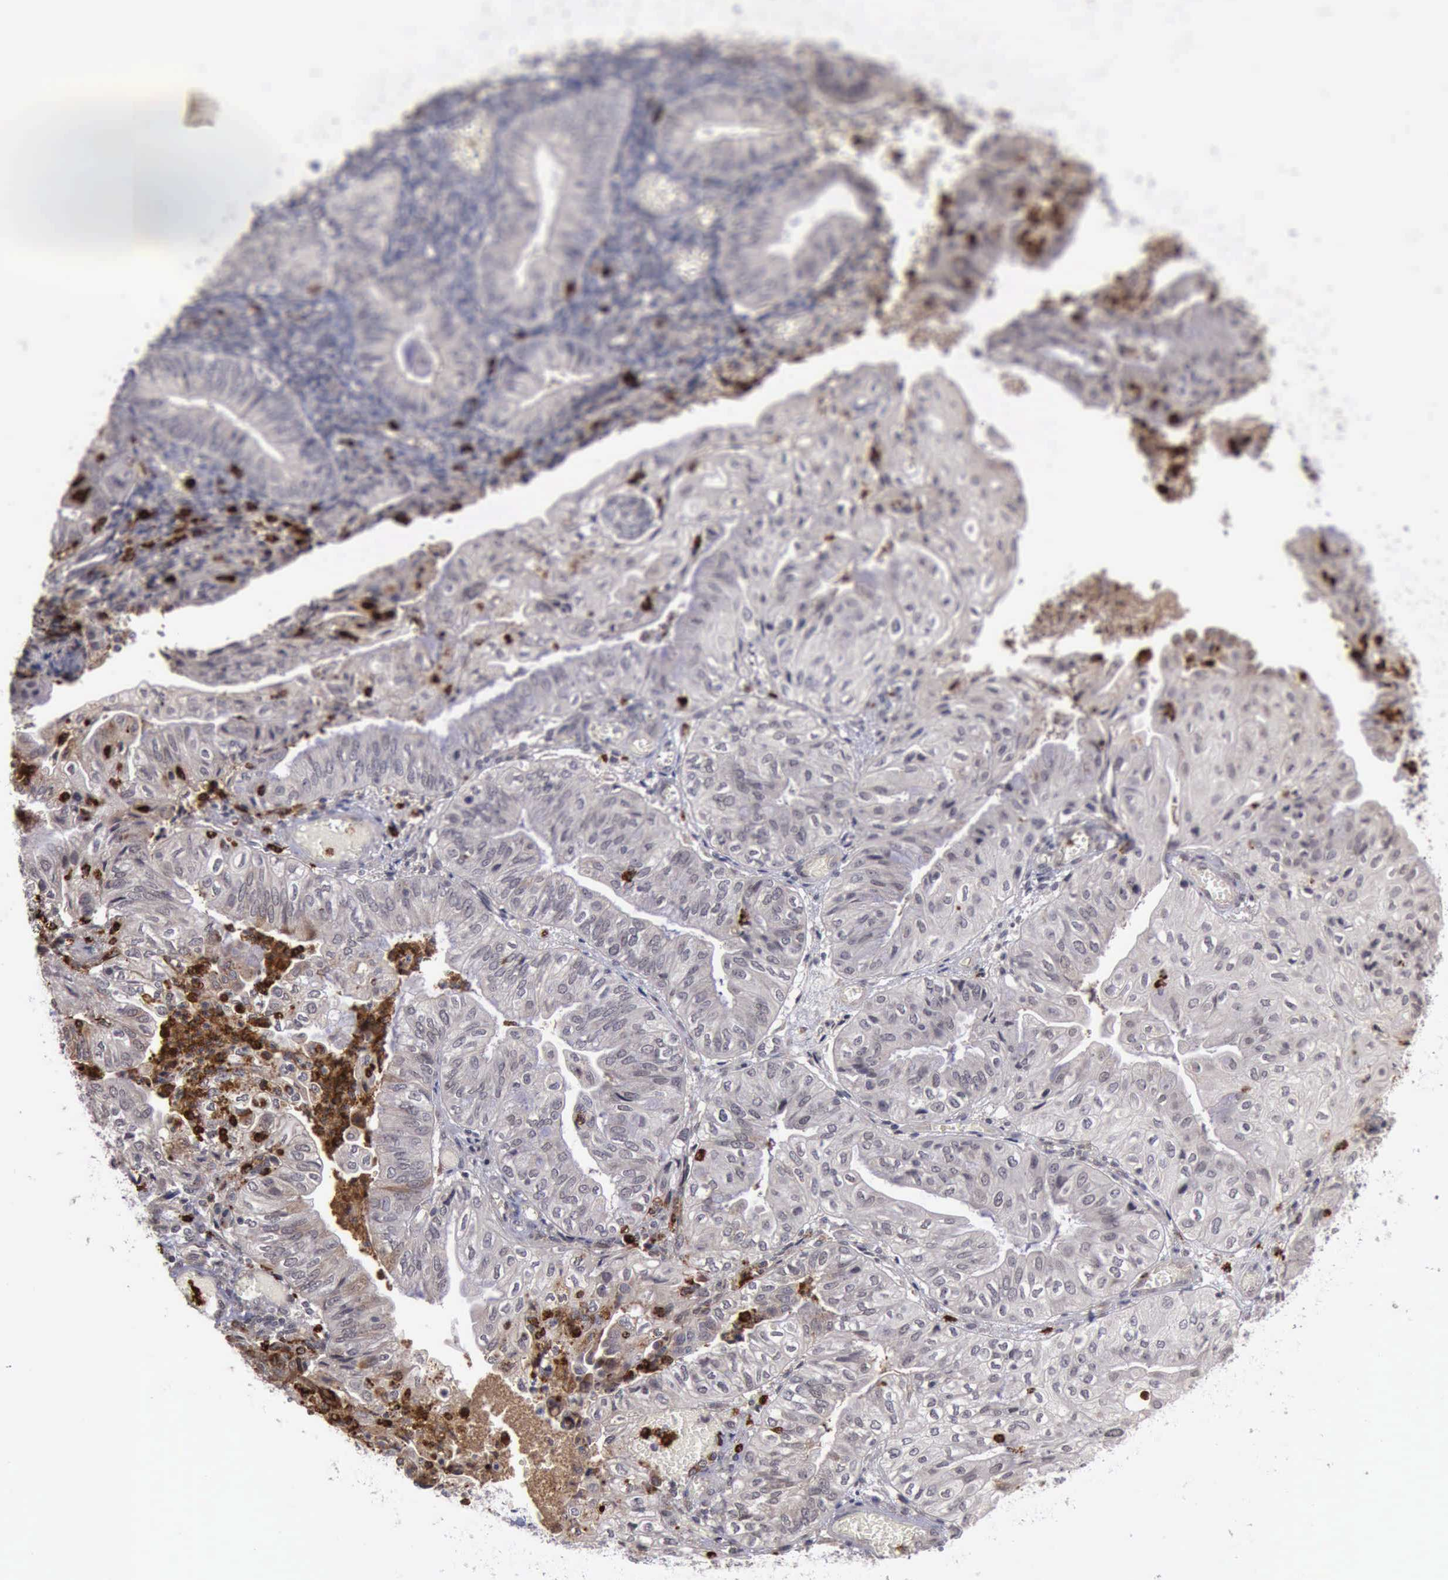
{"staining": {"intensity": "negative", "quantity": "none", "location": "none"}, "tissue": "endometrial cancer", "cell_type": "Tumor cells", "image_type": "cancer", "snomed": [{"axis": "morphology", "description": "Adenocarcinoma, NOS"}, {"axis": "topography", "description": "Endometrium"}], "caption": "Tumor cells show no significant expression in endometrial cancer. The staining was performed using DAB to visualize the protein expression in brown, while the nuclei were stained in blue with hematoxylin (Magnification: 20x).", "gene": "MMP9", "patient": {"sex": "female", "age": 55}}